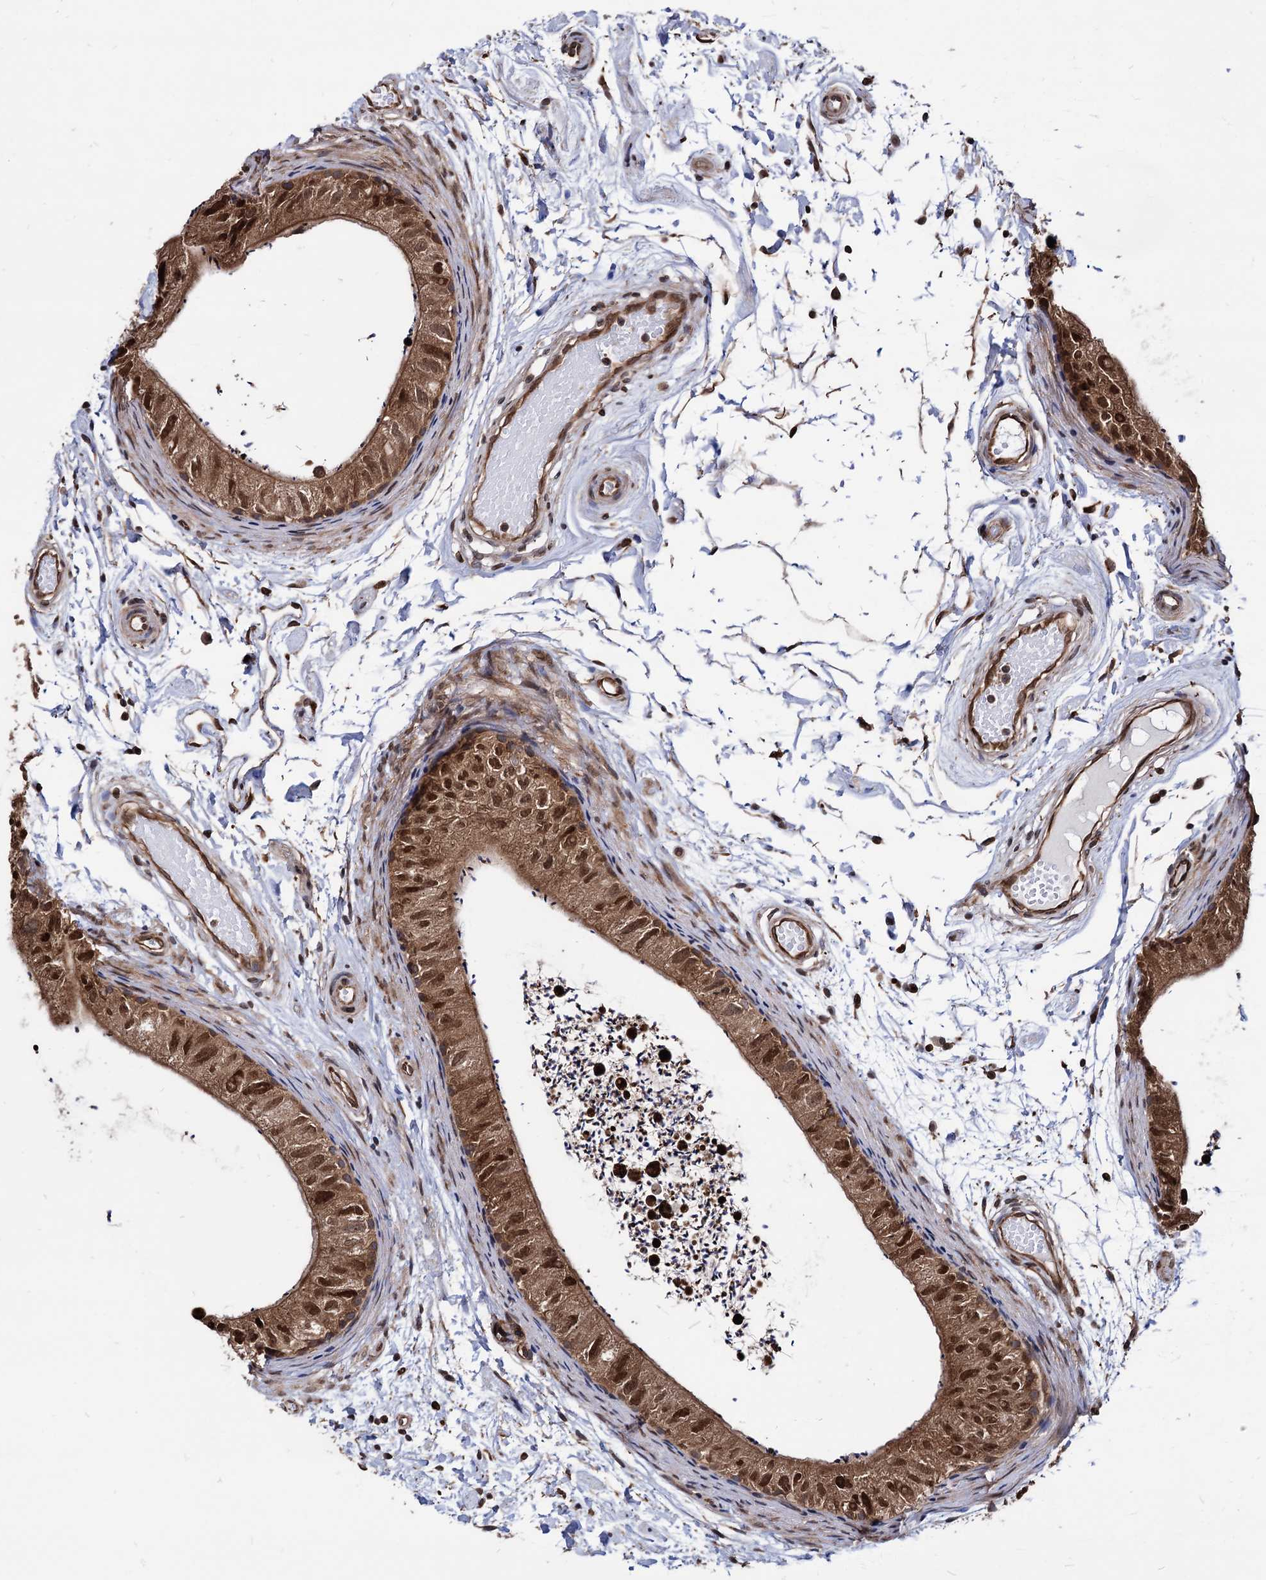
{"staining": {"intensity": "moderate", "quantity": ">75%", "location": "cytoplasmic/membranous,nuclear"}, "tissue": "epididymis", "cell_type": "Glandular cells", "image_type": "normal", "snomed": [{"axis": "morphology", "description": "Normal tissue, NOS"}, {"axis": "topography", "description": "Epididymis"}], "caption": "Epididymis stained with immunohistochemistry reveals moderate cytoplasmic/membranous,nuclear positivity in about >75% of glandular cells. (DAB IHC with brightfield microscopy, high magnification).", "gene": "ANKRD12", "patient": {"sex": "male", "age": 50}}